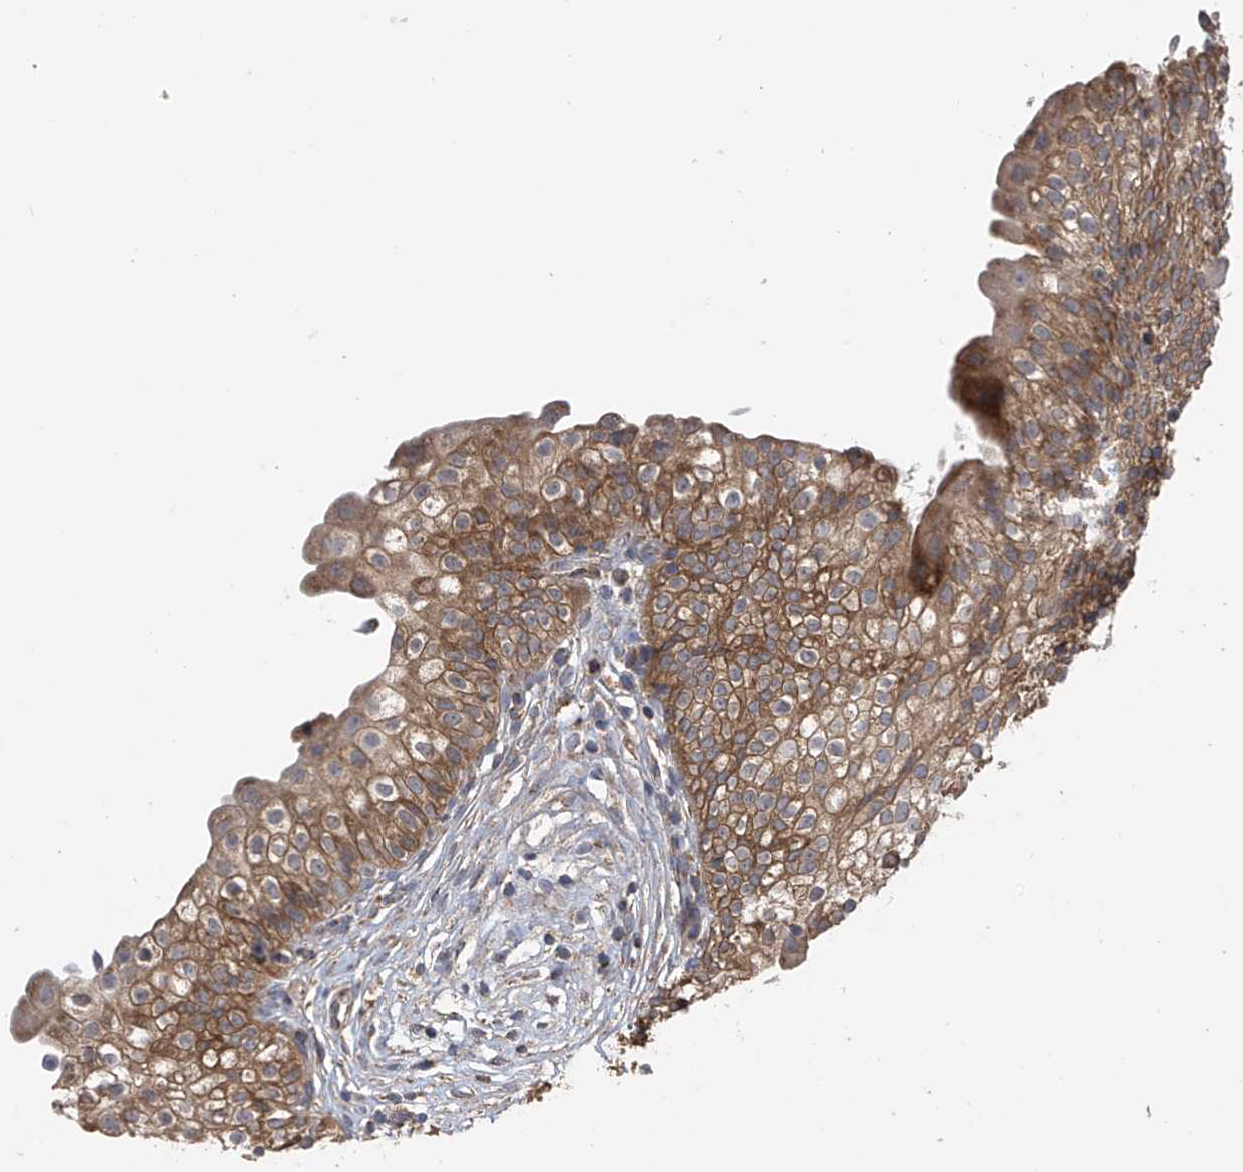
{"staining": {"intensity": "moderate", "quantity": ">75%", "location": "cytoplasmic/membranous"}, "tissue": "urinary bladder", "cell_type": "Urothelial cells", "image_type": "normal", "snomed": [{"axis": "morphology", "description": "Normal tissue, NOS"}, {"axis": "topography", "description": "Urinary bladder"}], "caption": "Urinary bladder stained with DAB (3,3'-diaminobenzidine) IHC shows medium levels of moderate cytoplasmic/membranous expression in approximately >75% of urothelial cells. (brown staining indicates protein expression, while blue staining denotes nuclei).", "gene": "PNPT1", "patient": {"sex": "male", "age": 55}}